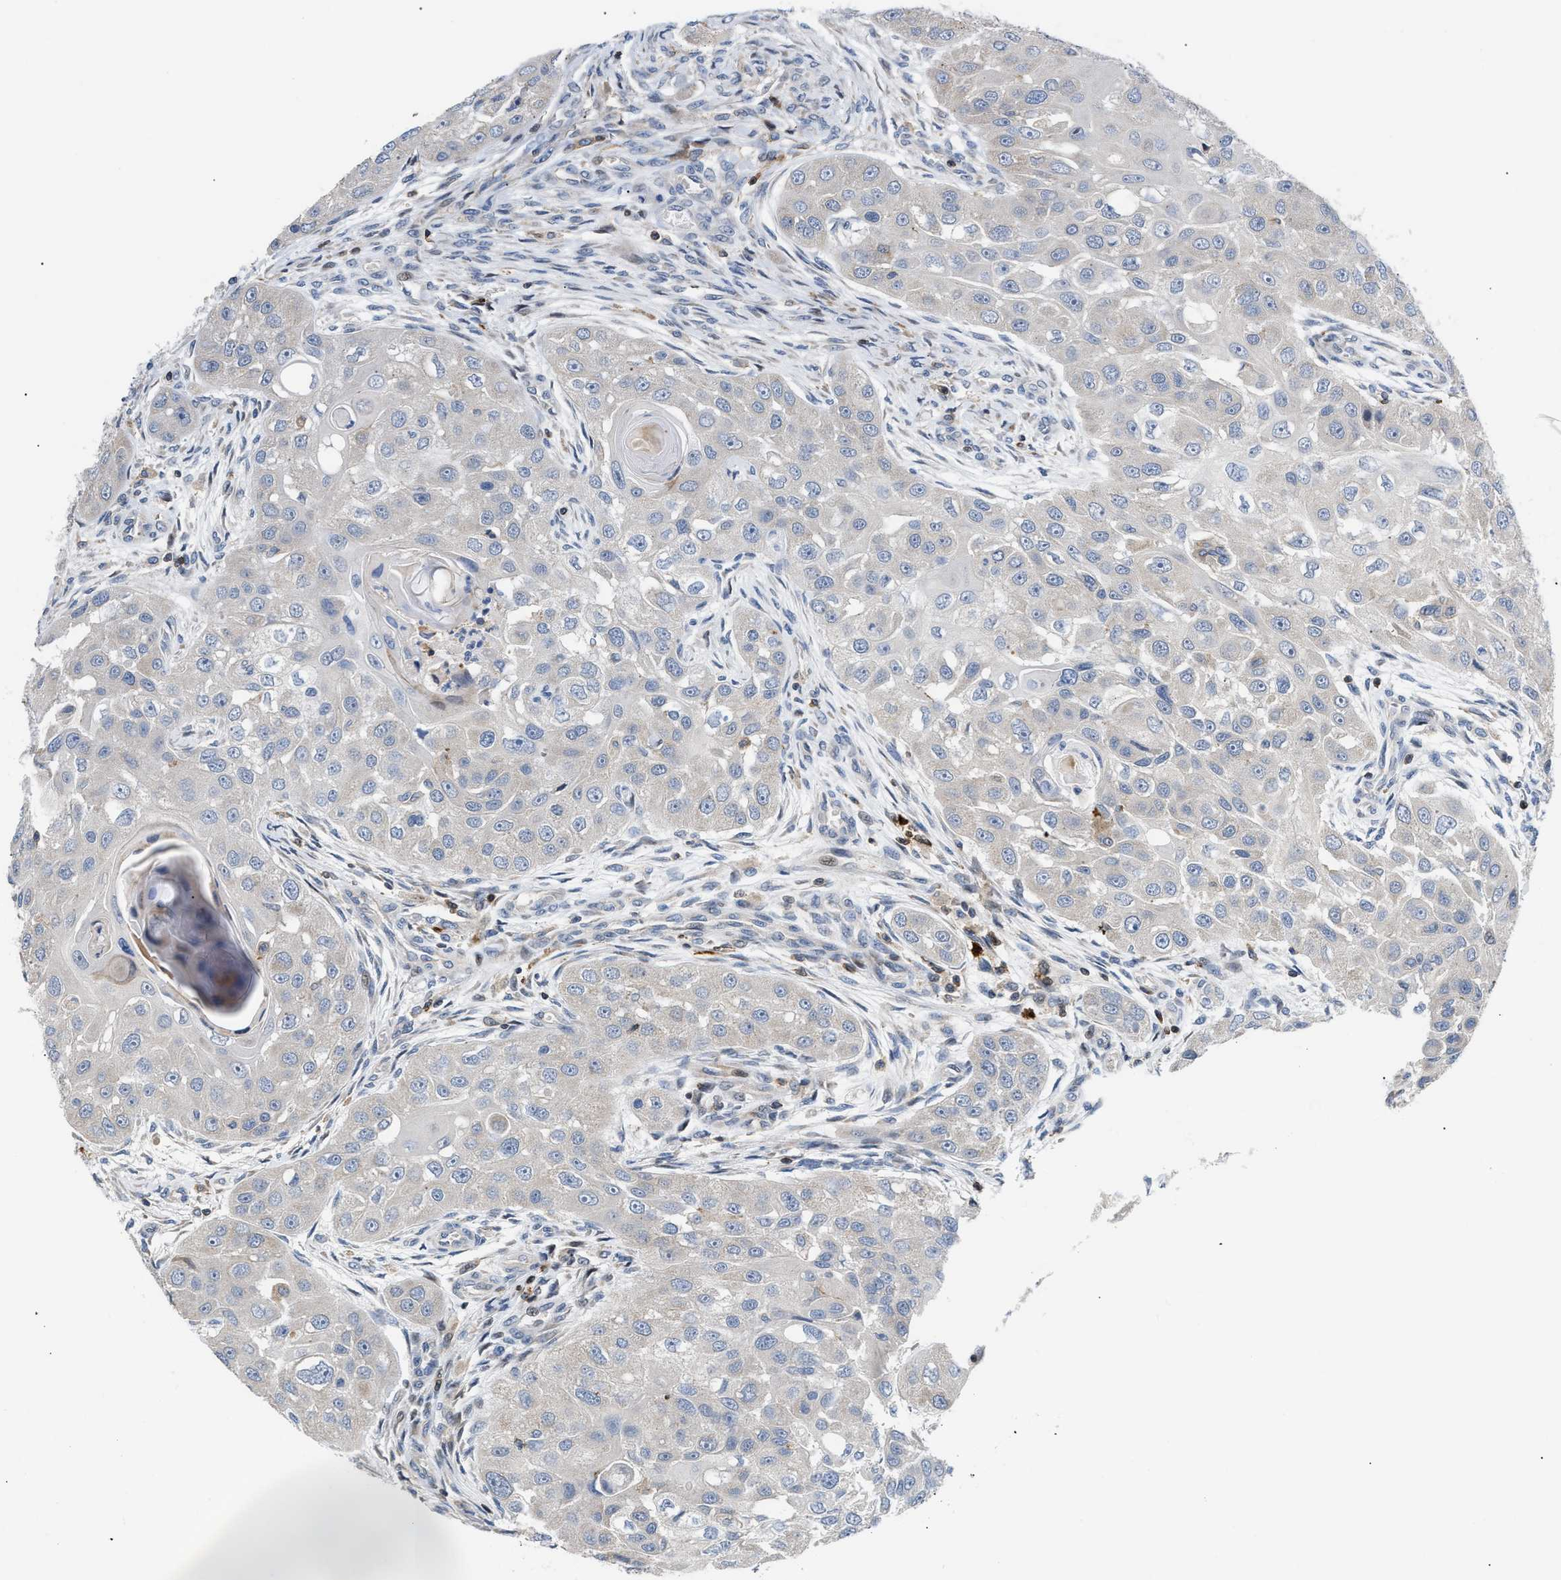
{"staining": {"intensity": "negative", "quantity": "none", "location": "none"}, "tissue": "head and neck cancer", "cell_type": "Tumor cells", "image_type": "cancer", "snomed": [{"axis": "morphology", "description": "Normal tissue, NOS"}, {"axis": "morphology", "description": "Squamous cell carcinoma, NOS"}, {"axis": "topography", "description": "Skeletal muscle"}, {"axis": "topography", "description": "Head-Neck"}], "caption": "Immunohistochemistry image of head and neck squamous cell carcinoma stained for a protein (brown), which exhibits no positivity in tumor cells.", "gene": "ATP9A", "patient": {"sex": "male", "age": 51}}